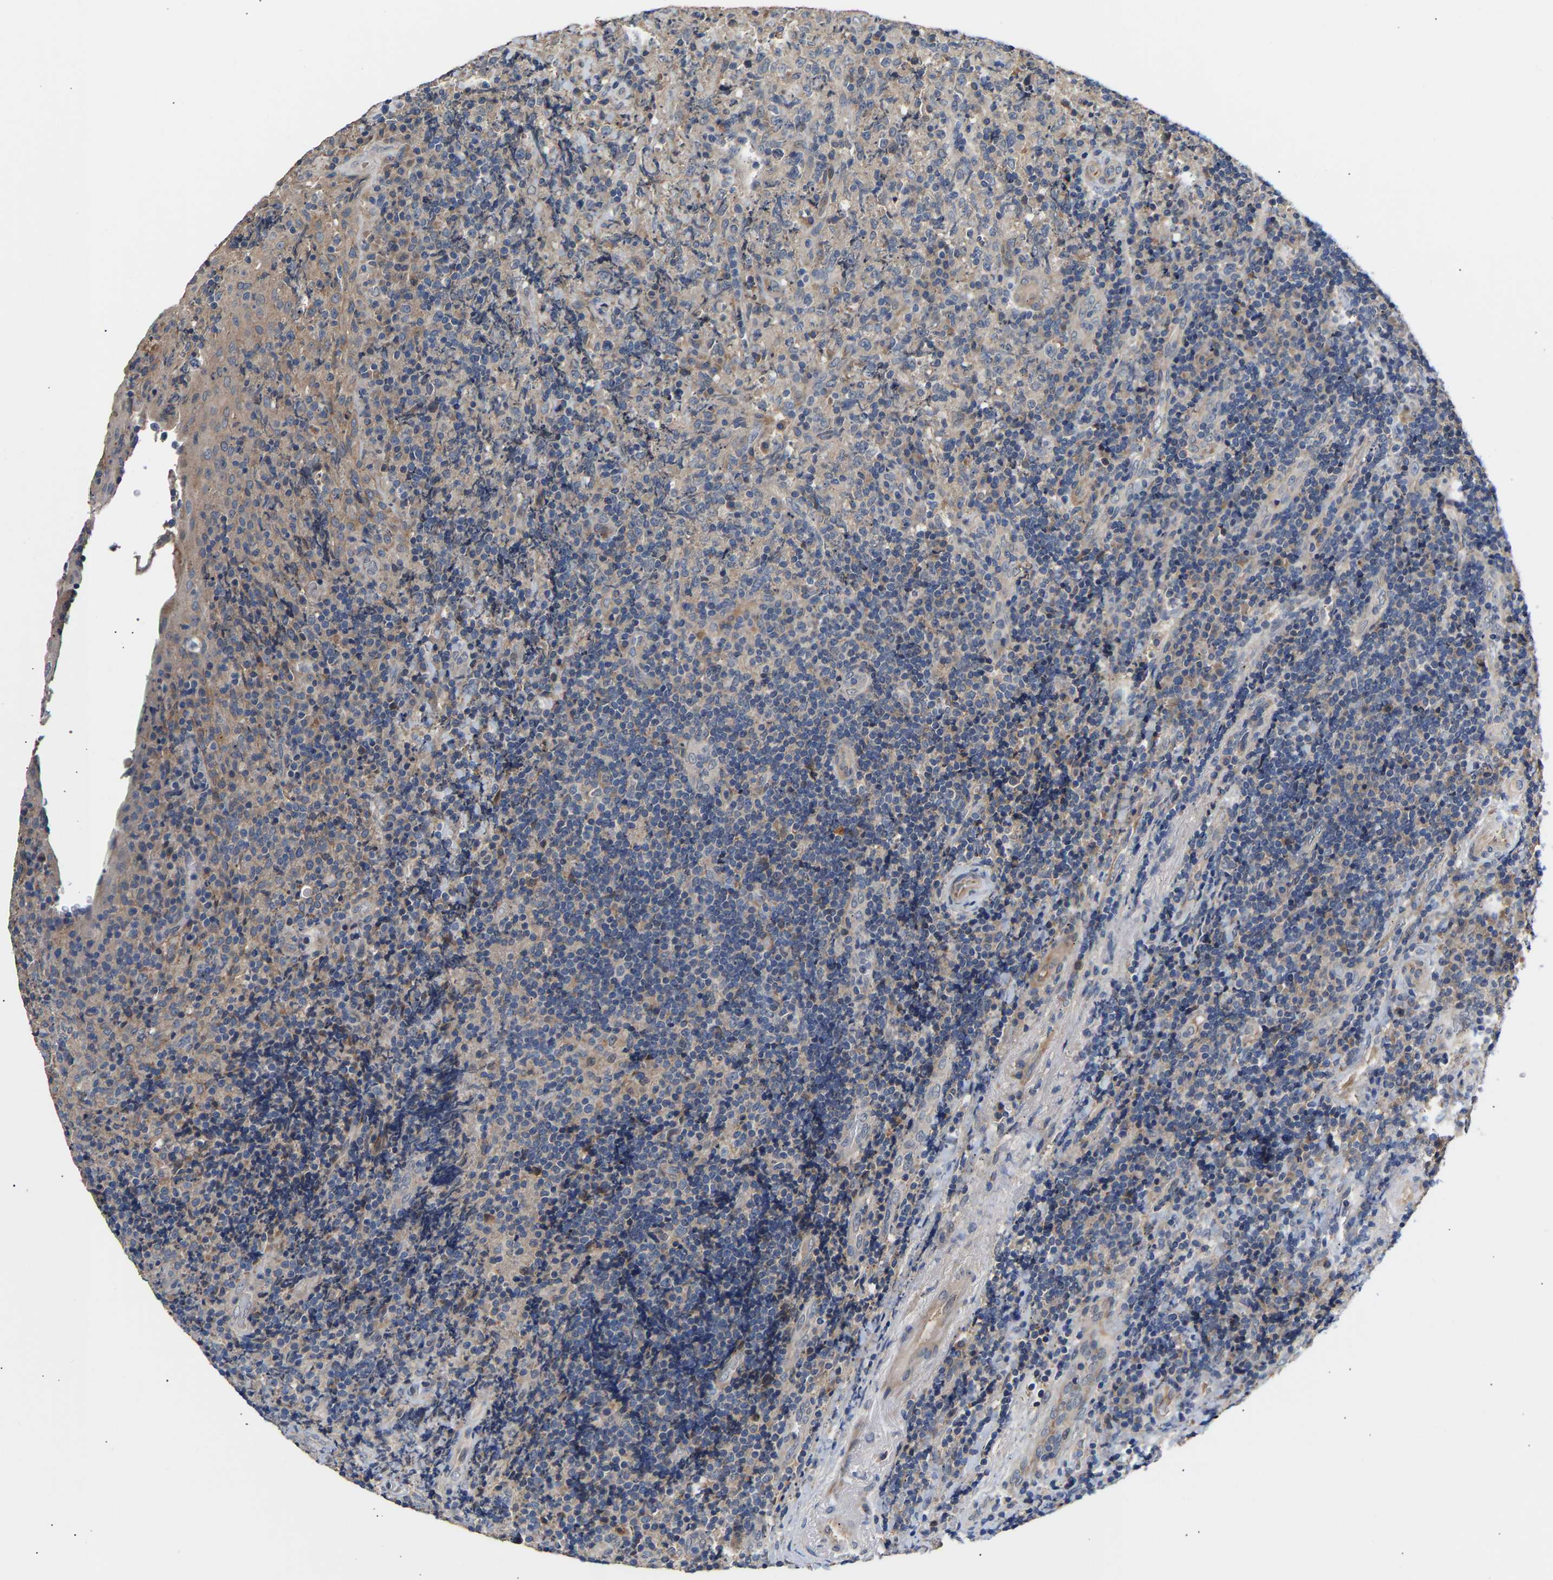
{"staining": {"intensity": "negative", "quantity": "none", "location": "none"}, "tissue": "lymphoma", "cell_type": "Tumor cells", "image_type": "cancer", "snomed": [{"axis": "morphology", "description": "Malignant lymphoma, non-Hodgkin's type, High grade"}, {"axis": "topography", "description": "Tonsil"}], "caption": "DAB (3,3'-diaminobenzidine) immunohistochemical staining of lymphoma reveals no significant expression in tumor cells.", "gene": "KASH5", "patient": {"sex": "female", "age": 36}}